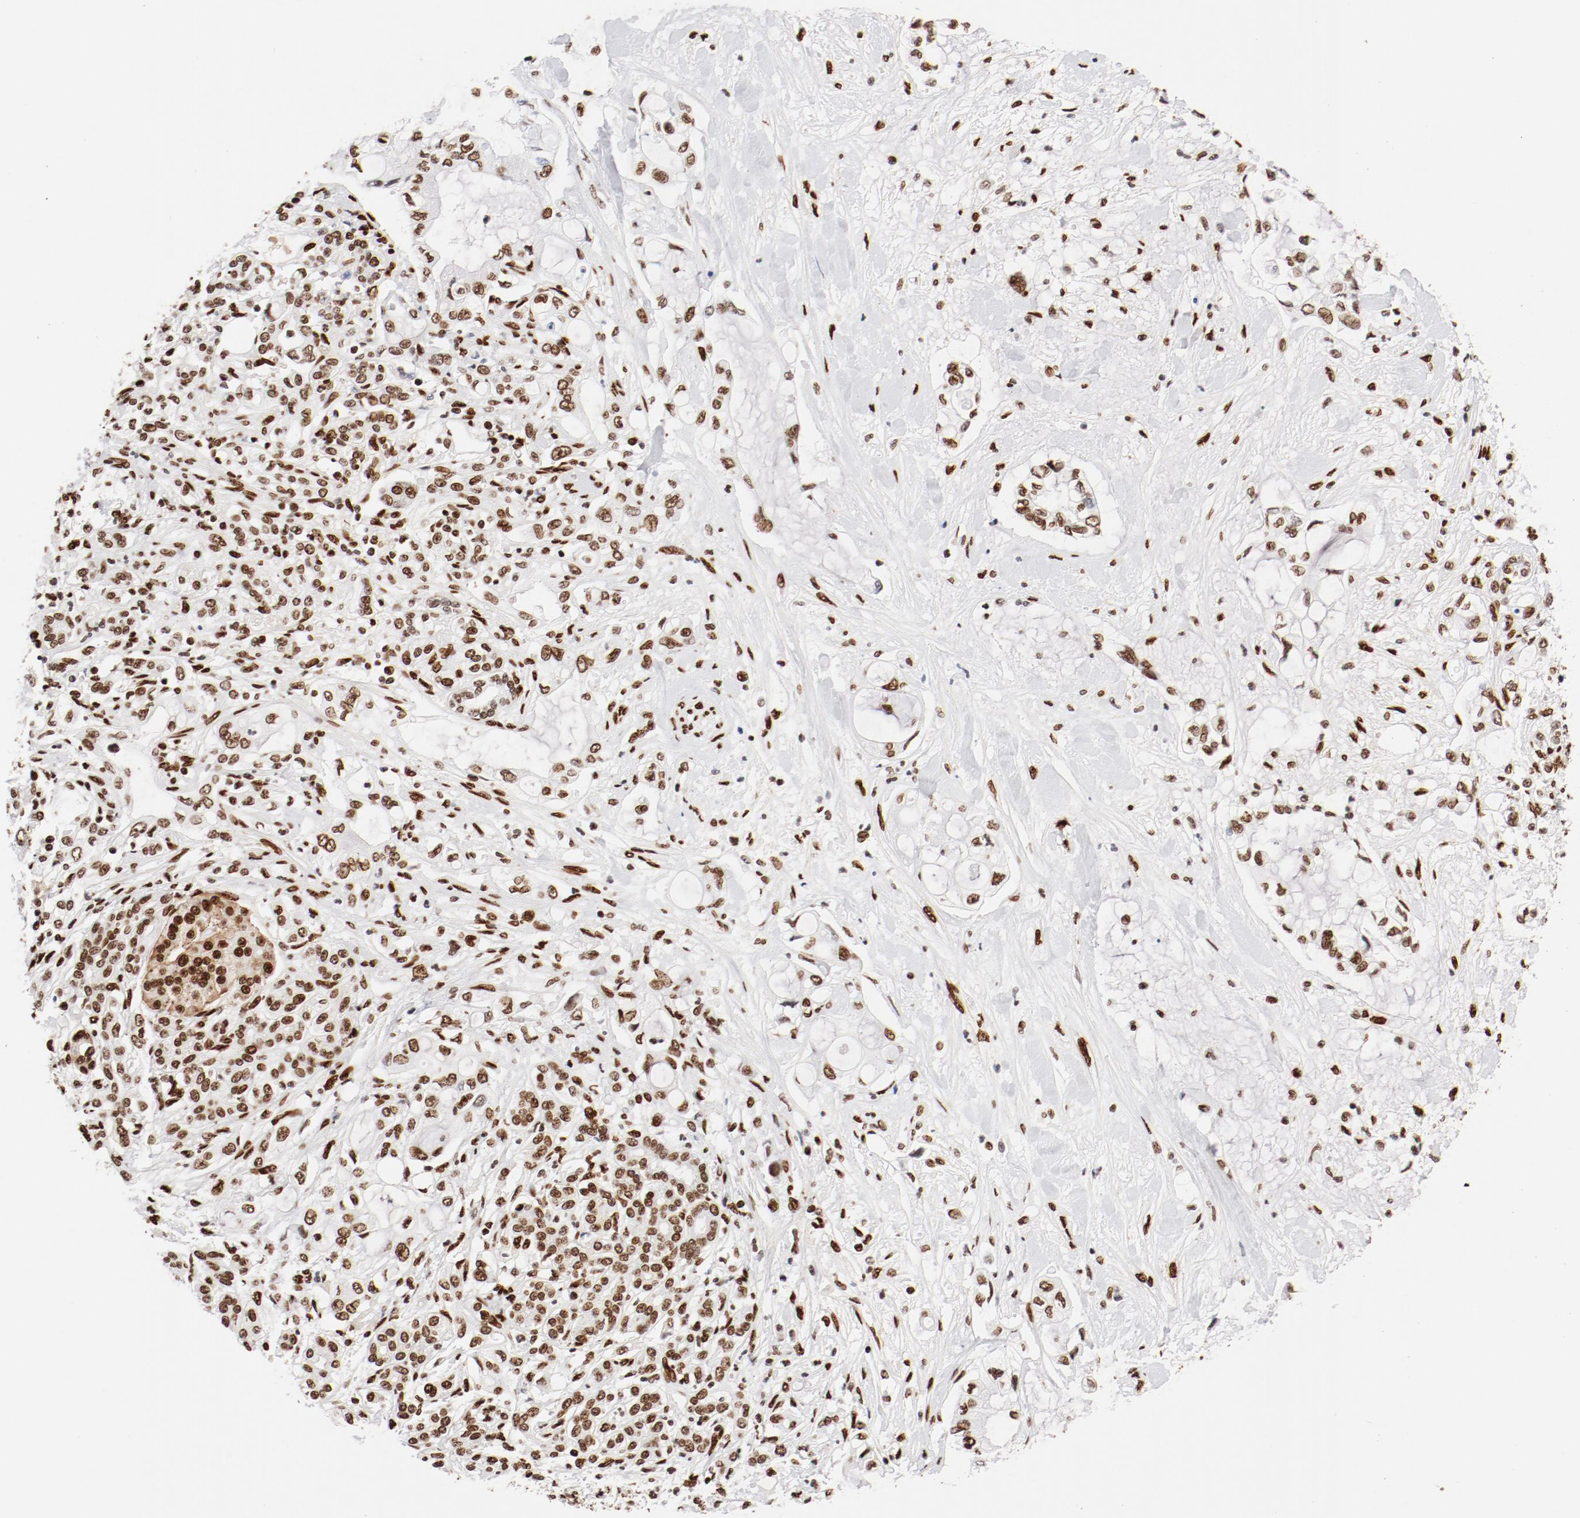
{"staining": {"intensity": "moderate", "quantity": ">75%", "location": "nuclear"}, "tissue": "pancreatic cancer", "cell_type": "Tumor cells", "image_type": "cancer", "snomed": [{"axis": "morphology", "description": "Adenocarcinoma, NOS"}, {"axis": "topography", "description": "Pancreas"}], "caption": "Pancreatic cancer (adenocarcinoma) stained with DAB (3,3'-diaminobenzidine) immunohistochemistry shows medium levels of moderate nuclear positivity in about >75% of tumor cells. (Stains: DAB in brown, nuclei in blue, Microscopy: brightfield microscopy at high magnification).", "gene": "CTBP1", "patient": {"sex": "female", "age": 70}}